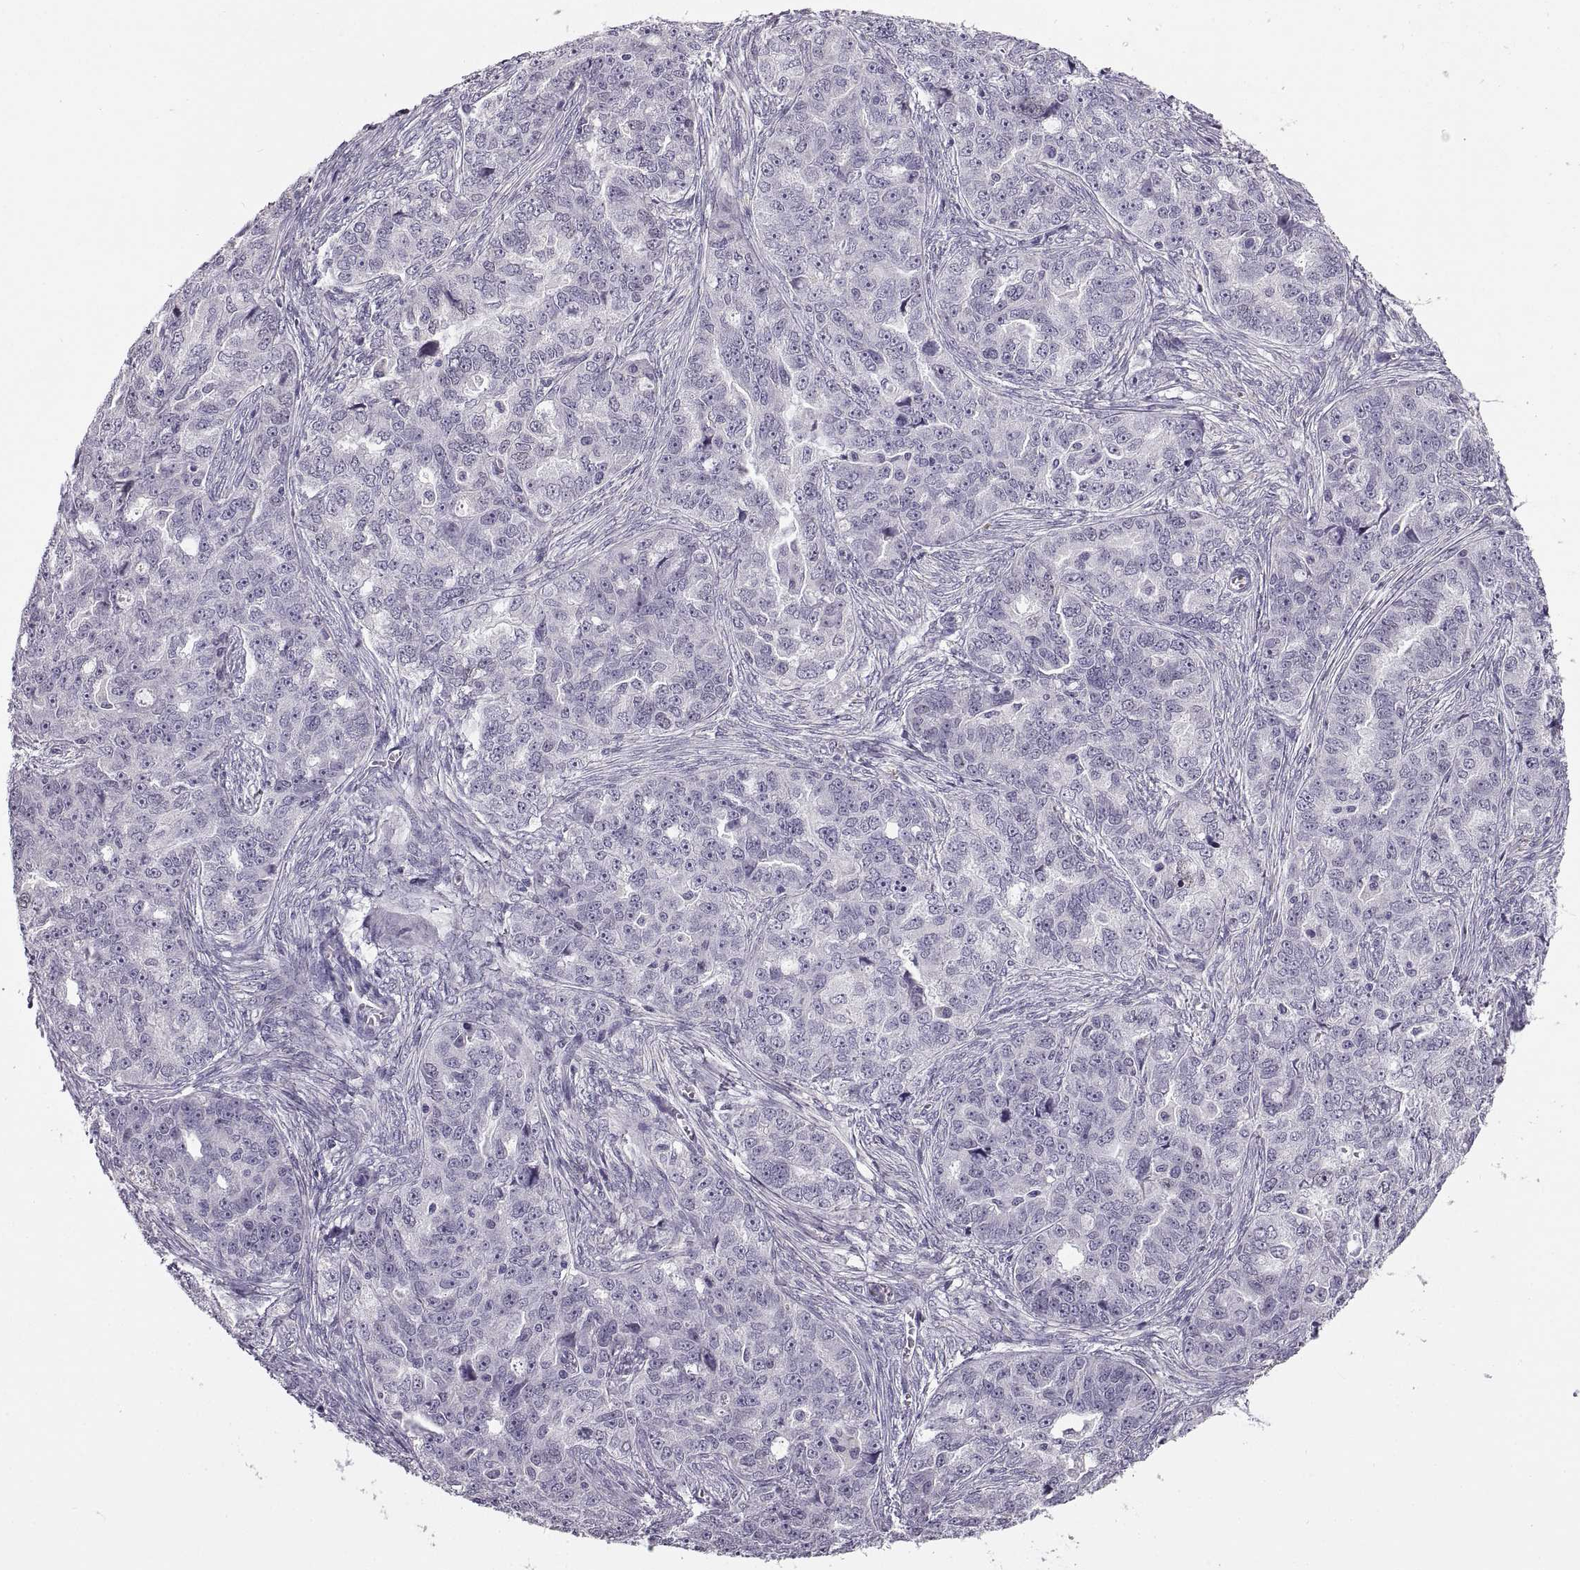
{"staining": {"intensity": "negative", "quantity": "none", "location": "none"}, "tissue": "ovarian cancer", "cell_type": "Tumor cells", "image_type": "cancer", "snomed": [{"axis": "morphology", "description": "Cystadenocarcinoma, serous, NOS"}, {"axis": "topography", "description": "Ovary"}], "caption": "DAB immunohistochemical staining of human ovarian serous cystadenocarcinoma reveals no significant staining in tumor cells.", "gene": "MAGEB18", "patient": {"sex": "female", "age": 51}}